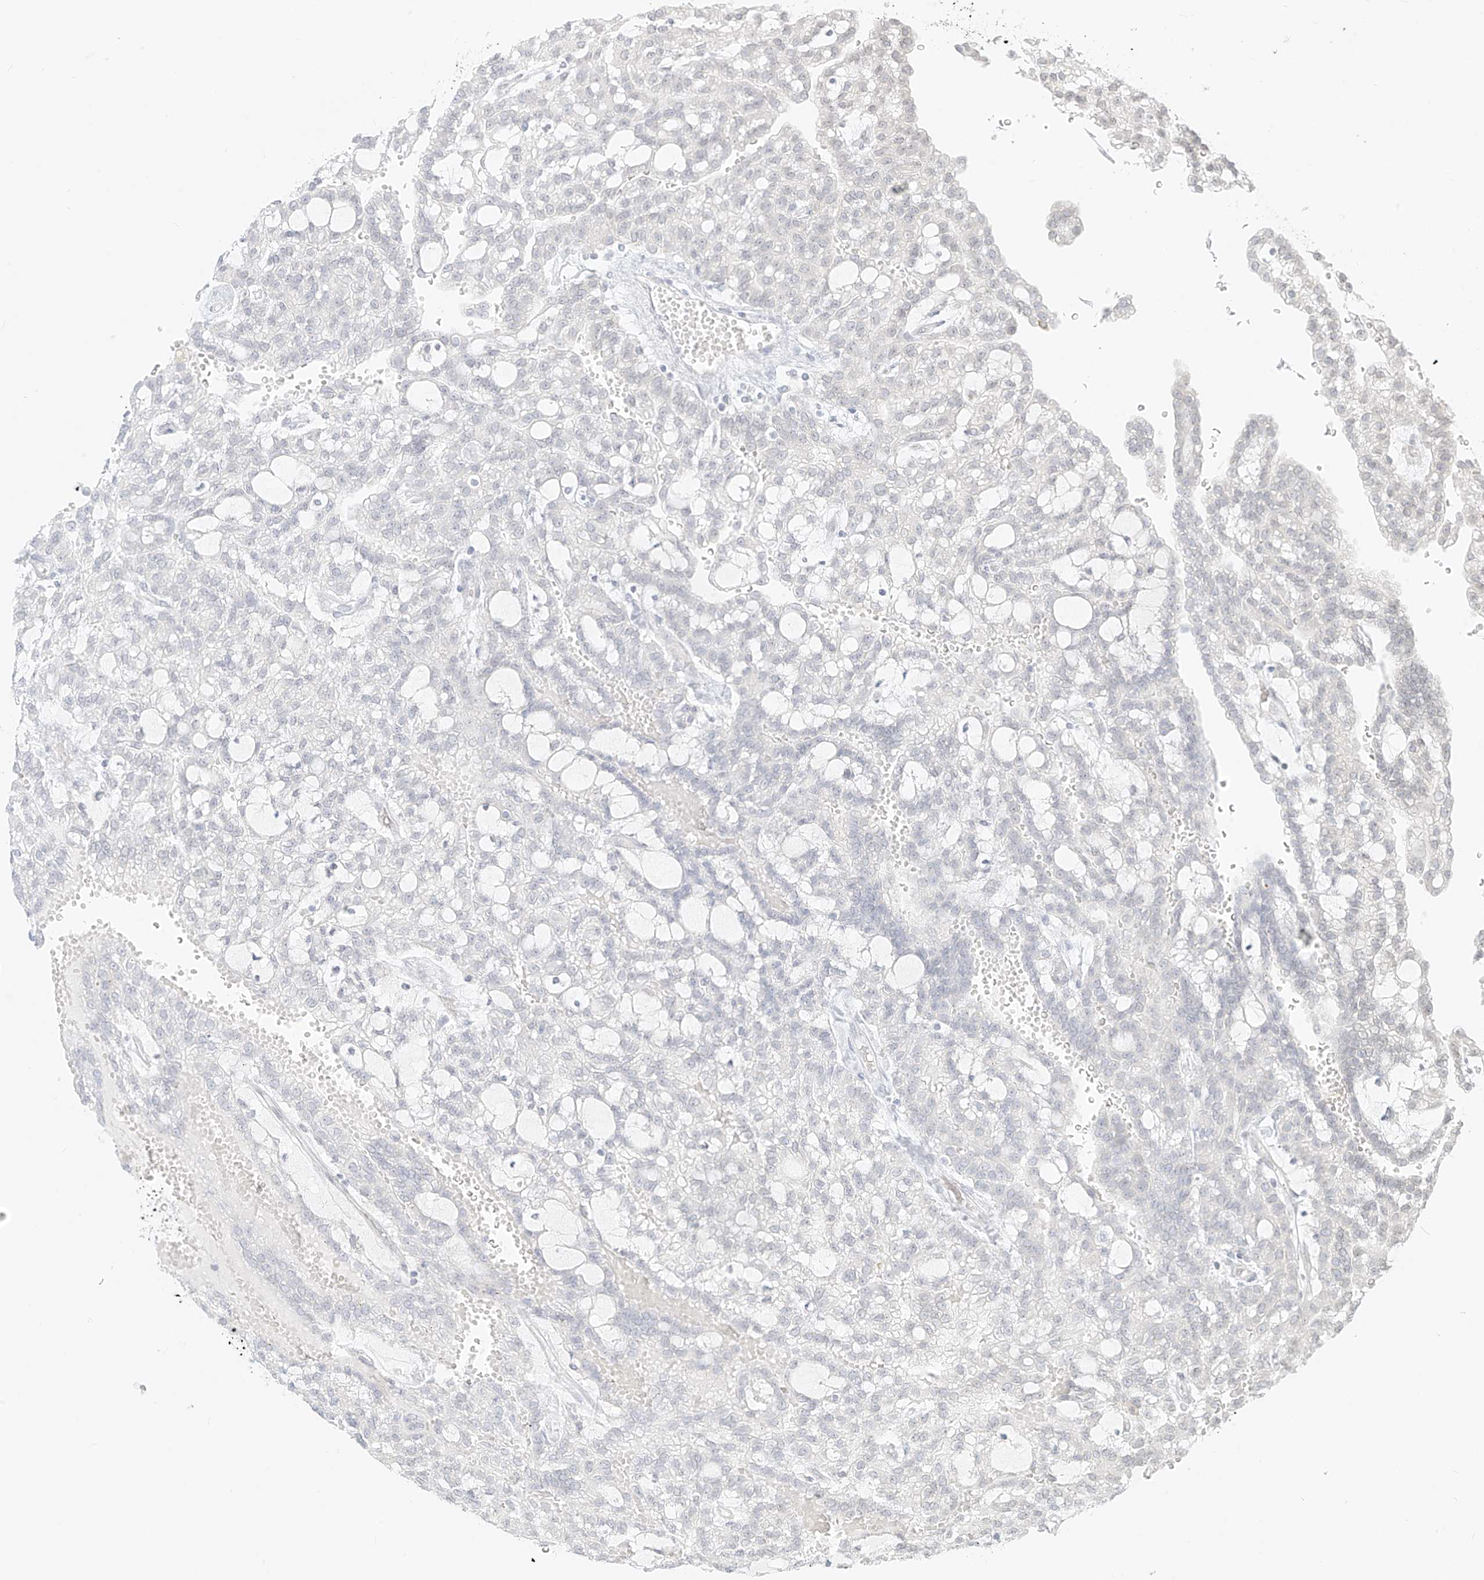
{"staining": {"intensity": "negative", "quantity": "none", "location": "none"}, "tissue": "renal cancer", "cell_type": "Tumor cells", "image_type": "cancer", "snomed": [{"axis": "morphology", "description": "Adenocarcinoma, NOS"}, {"axis": "topography", "description": "Kidney"}], "caption": "Renal cancer stained for a protein using IHC reveals no positivity tumor cells.", "gene": "OSBPL7", "patient": {"sex": "male", "age": 63}}